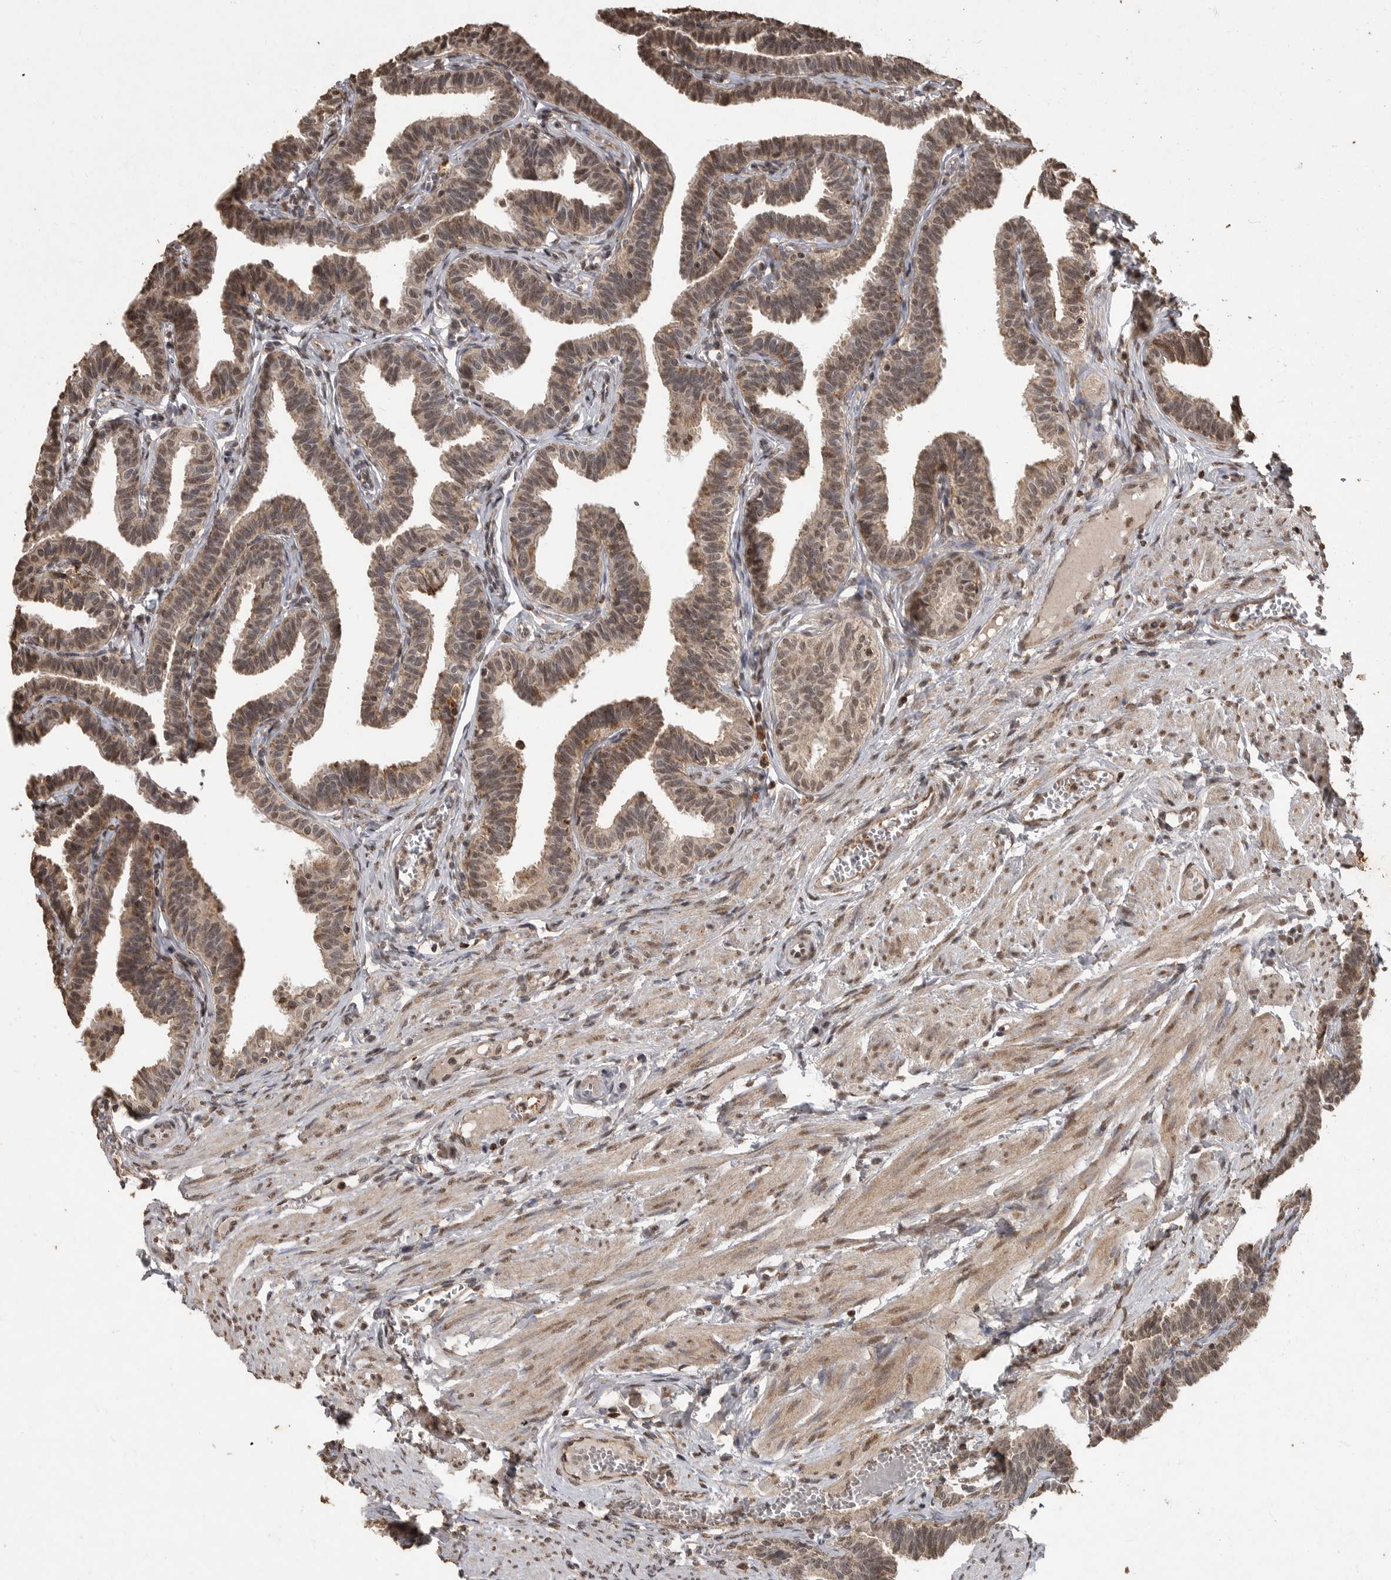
{"staining": {"intensity": "moderate", "quantity": ">75%", "location": "cytoplasmic/membranous,nuclear"}, "tissue": "fallopian tube", "cell_type": "Glandular cells", "image_type": "normal", "snomed": [{"axis": "morphology", "description": "Normal tissue, NOS"}, {"axis": "topography", "description": "Fallopian tube"}, {"axis": "topography", "description": "Ovary"}], "caption": "This photomicrograph reveals immunohistochemistry staining of benign fallopian tube, with medium moderate cytoplasmic/membranous,nuclear positivity in approximately >75% of glandular cells.", "gene": "MAFG", "patient": {"sex": "female", "age": 23}}